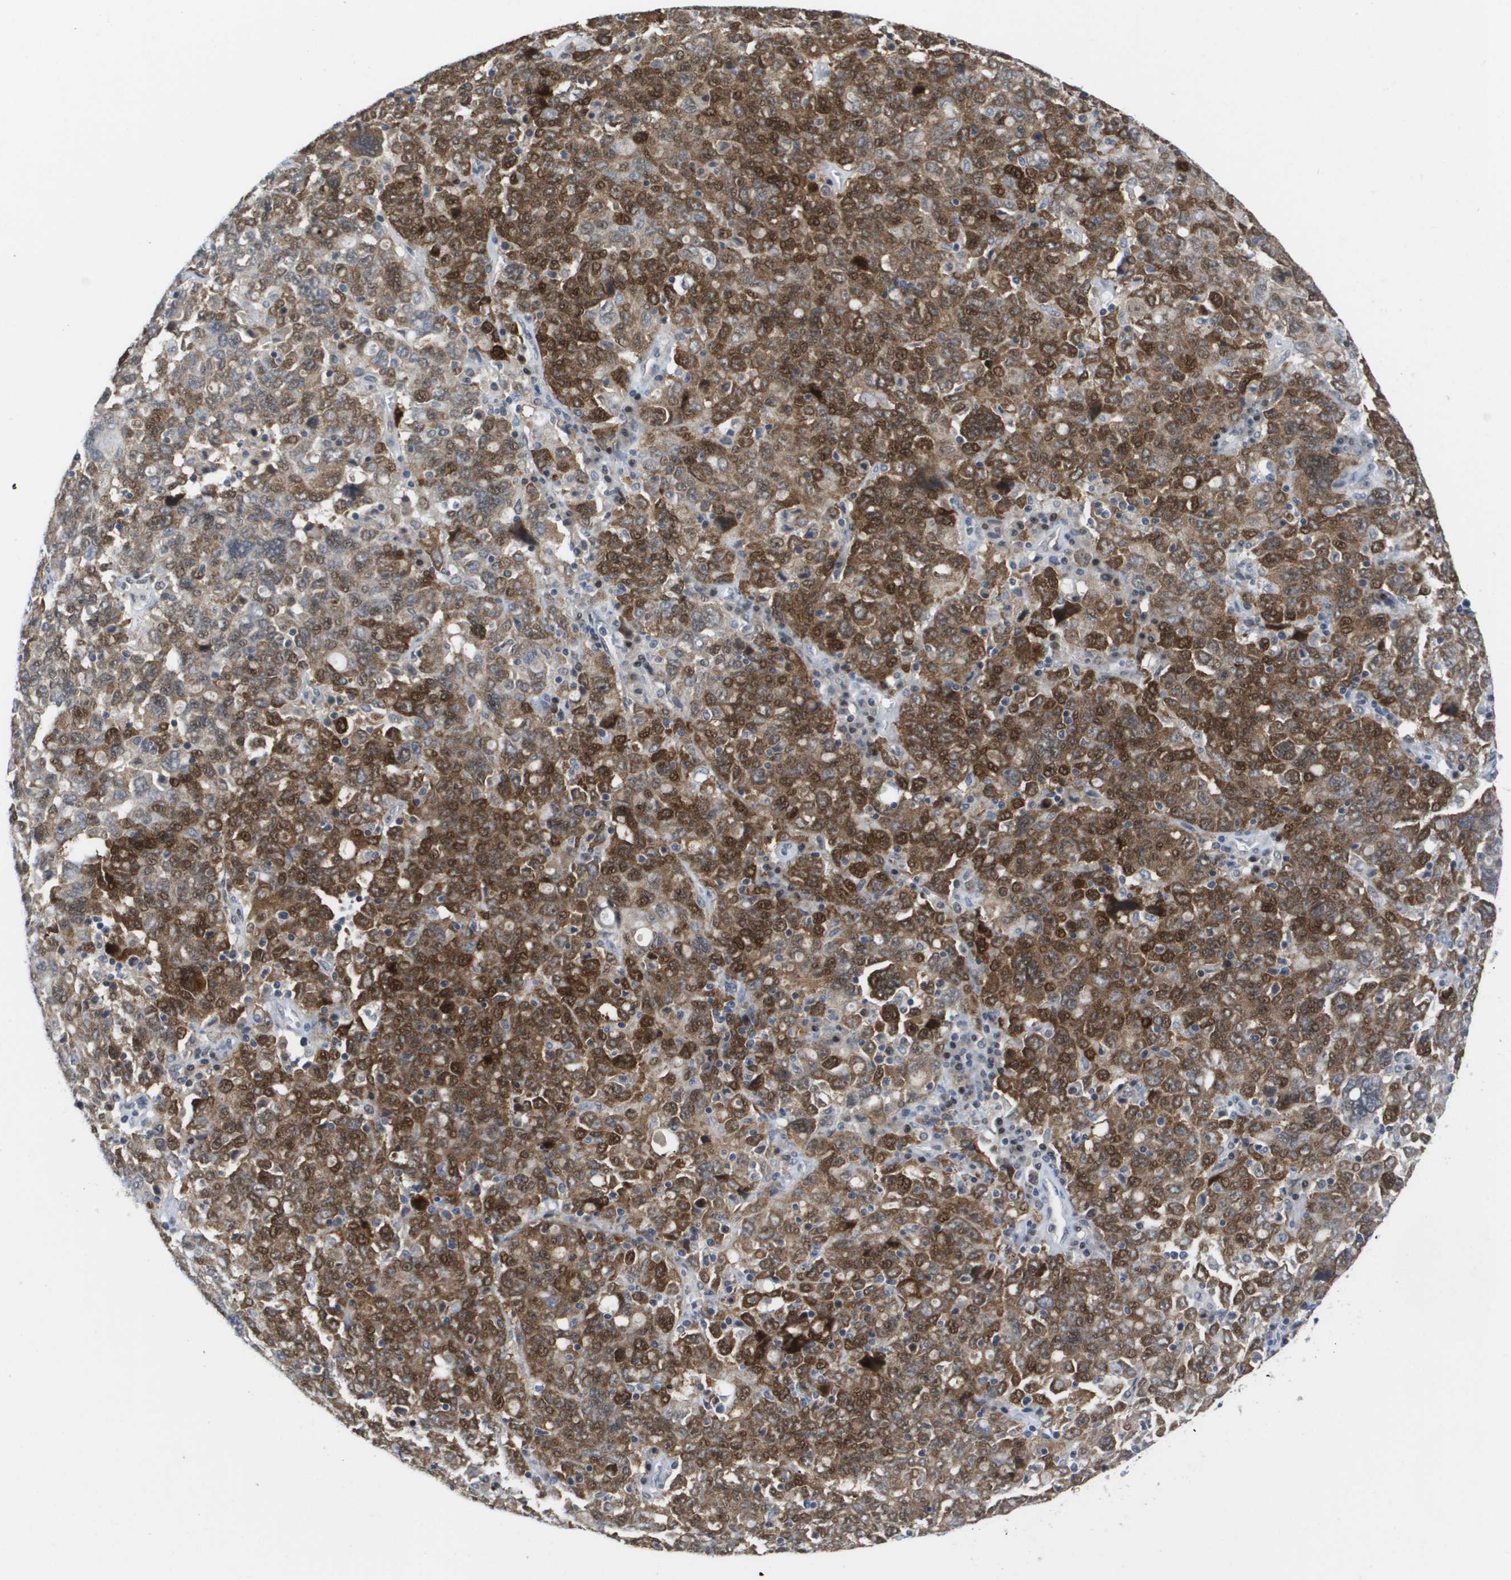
{"staining": {"intensity": "strong", "quantity": ">75%", "location": "cytoplasmic/membranous,nuclear"}, "tissue": "ovarian cancer", "cell_type": "Tumor cells", "image_type": "cancer", "snomed": [{"axis": "morphology", "description": "Carcinoma, endometroid"}, {"axis": "topography", "description": "Ovary"}], "caption": "Brown immunohistochemical staining in human ovarian cancer (endometroid carcinoma) displays strong cytoplasmic/membranous and nuclear expression in about >75% of tumor cells.", "gene": "FKBP4", "patient": {"sex": "female", "age": 62}}